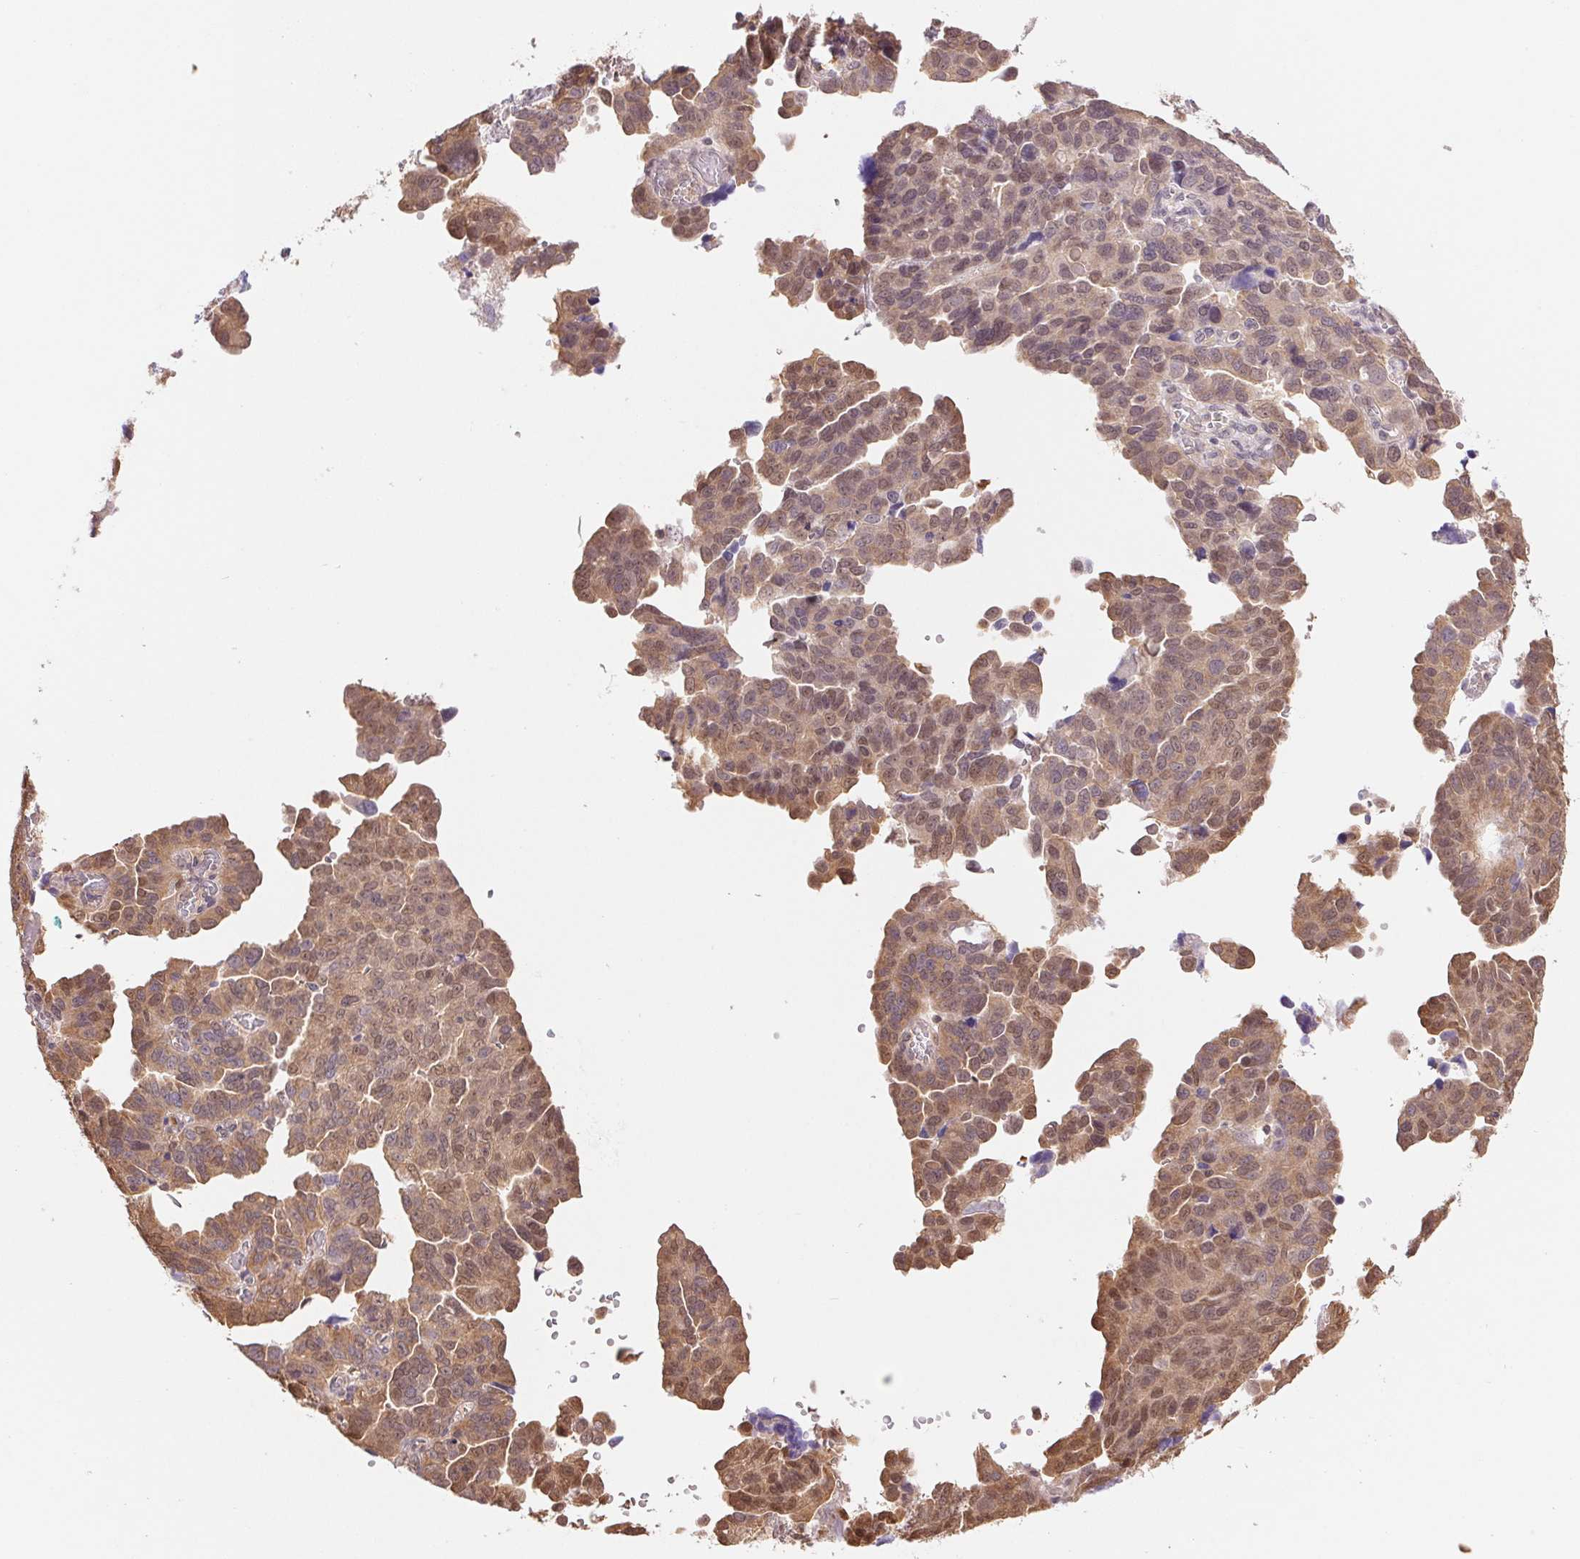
{"staining": {"intensity": "moderate", "quantity": ">75%", "location": "cytoplasmic/membranous,nuclear"}, "tissue": "ovarian cancer", "cell_type": "Tumor cells", "image_type": "cancer", "snomed": [{"axis": "morphology", "description": "Cystadenocarcinoma, serous, NOS"}, {"axis": "topography", "description": "Ovary"}], "caption": "Immunohistochemistry photomicrograph of neoplastic tissue: human ovarian cancer stained using immunohistochemistry (IHC) reveals medium levels of moderate protein expression localized specifically in the cytoplasmic/membranous and nuclear of tumor cells, appearing as a cytoplasmic/membranous and nuclear brown color.", "gene": "CDC123", "patient": {"sex": "female", "age": 64}}